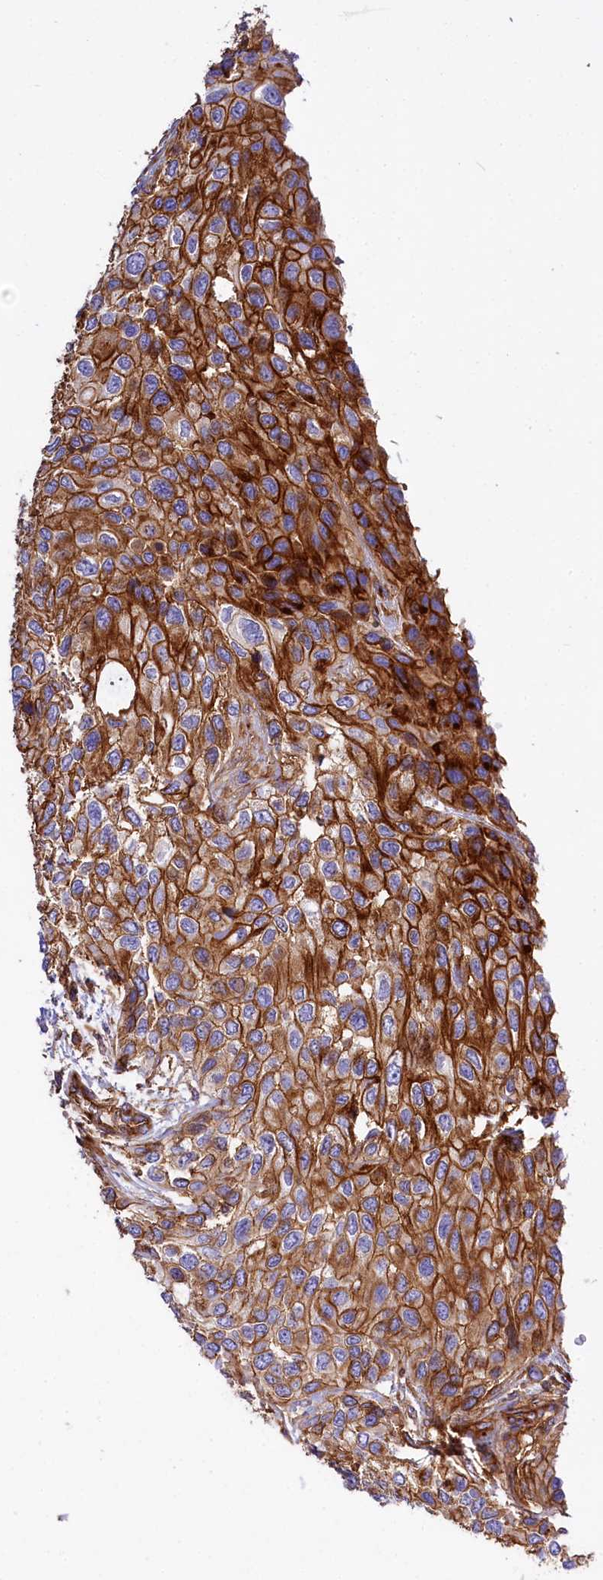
{"staining": {"intensity": "strong", "quantity": ">75%", "location": "cytoplasmic/membranous"}, "tissue": "urothelial cancer", "cell_type": "Tumor cells", "image_type": "cancer", "snomed": [{"axis": "morphology", "description": "Normal tissue, NOS"}, {"axis": "morphology", "description": "Urothelial carcinoma, High grade"}, {"axis": "topography", "description": "Vascular tissue"}, {"axis": "topography", "description": "Urinary bladder"}], "caption": "The image displays a brown stain indicating the presence of a protein in the cytoplasmic/membranous of tumor cells in urothelial cancer. (Brightfield microscopy of DAB IHC at high magnification).", "gene": "ANO6", "patient": {"sex": "female", "age": 56}}